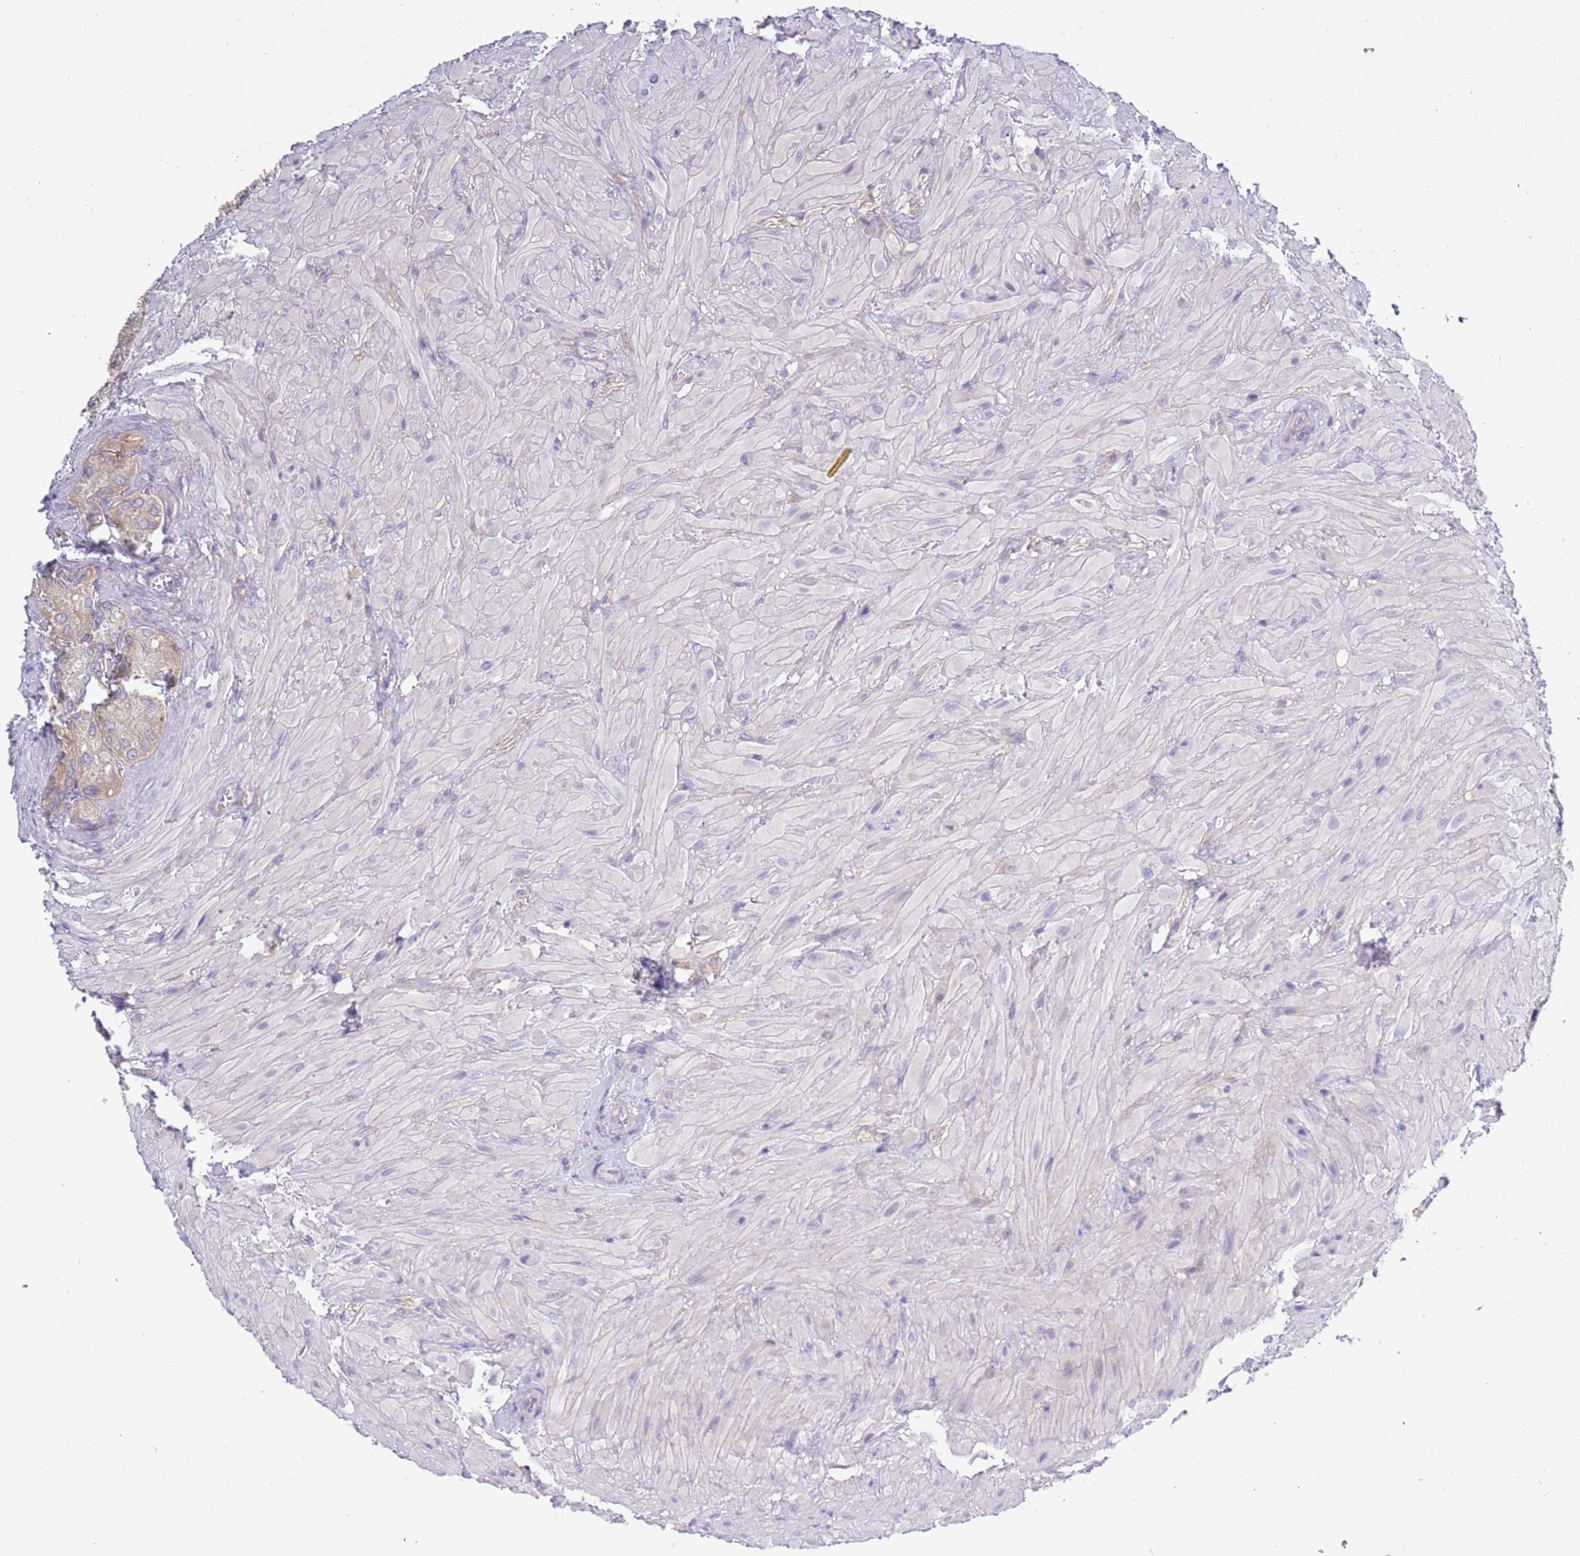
{"staining": {"intensity": "weak", "quantity": "<25%", "location": "cytoplasmic/membranous"}, "tissue": "seminal vesicle", "cell_type": "Glandular cells", "image_type": "normal", "snomed": [{"axis": "morphology", "description": "Normal tissue, NOS"}, {"axis": "topography", "description": "Seminal veicle"}], "caption": "There is no significant positivity in glandular cells of seminal vesicle. (Brightfield microscopy of DAB immunohistochemistry at high magnification).", "gene": "STIP1", "patient": {"sex": "male", "age": 62}}